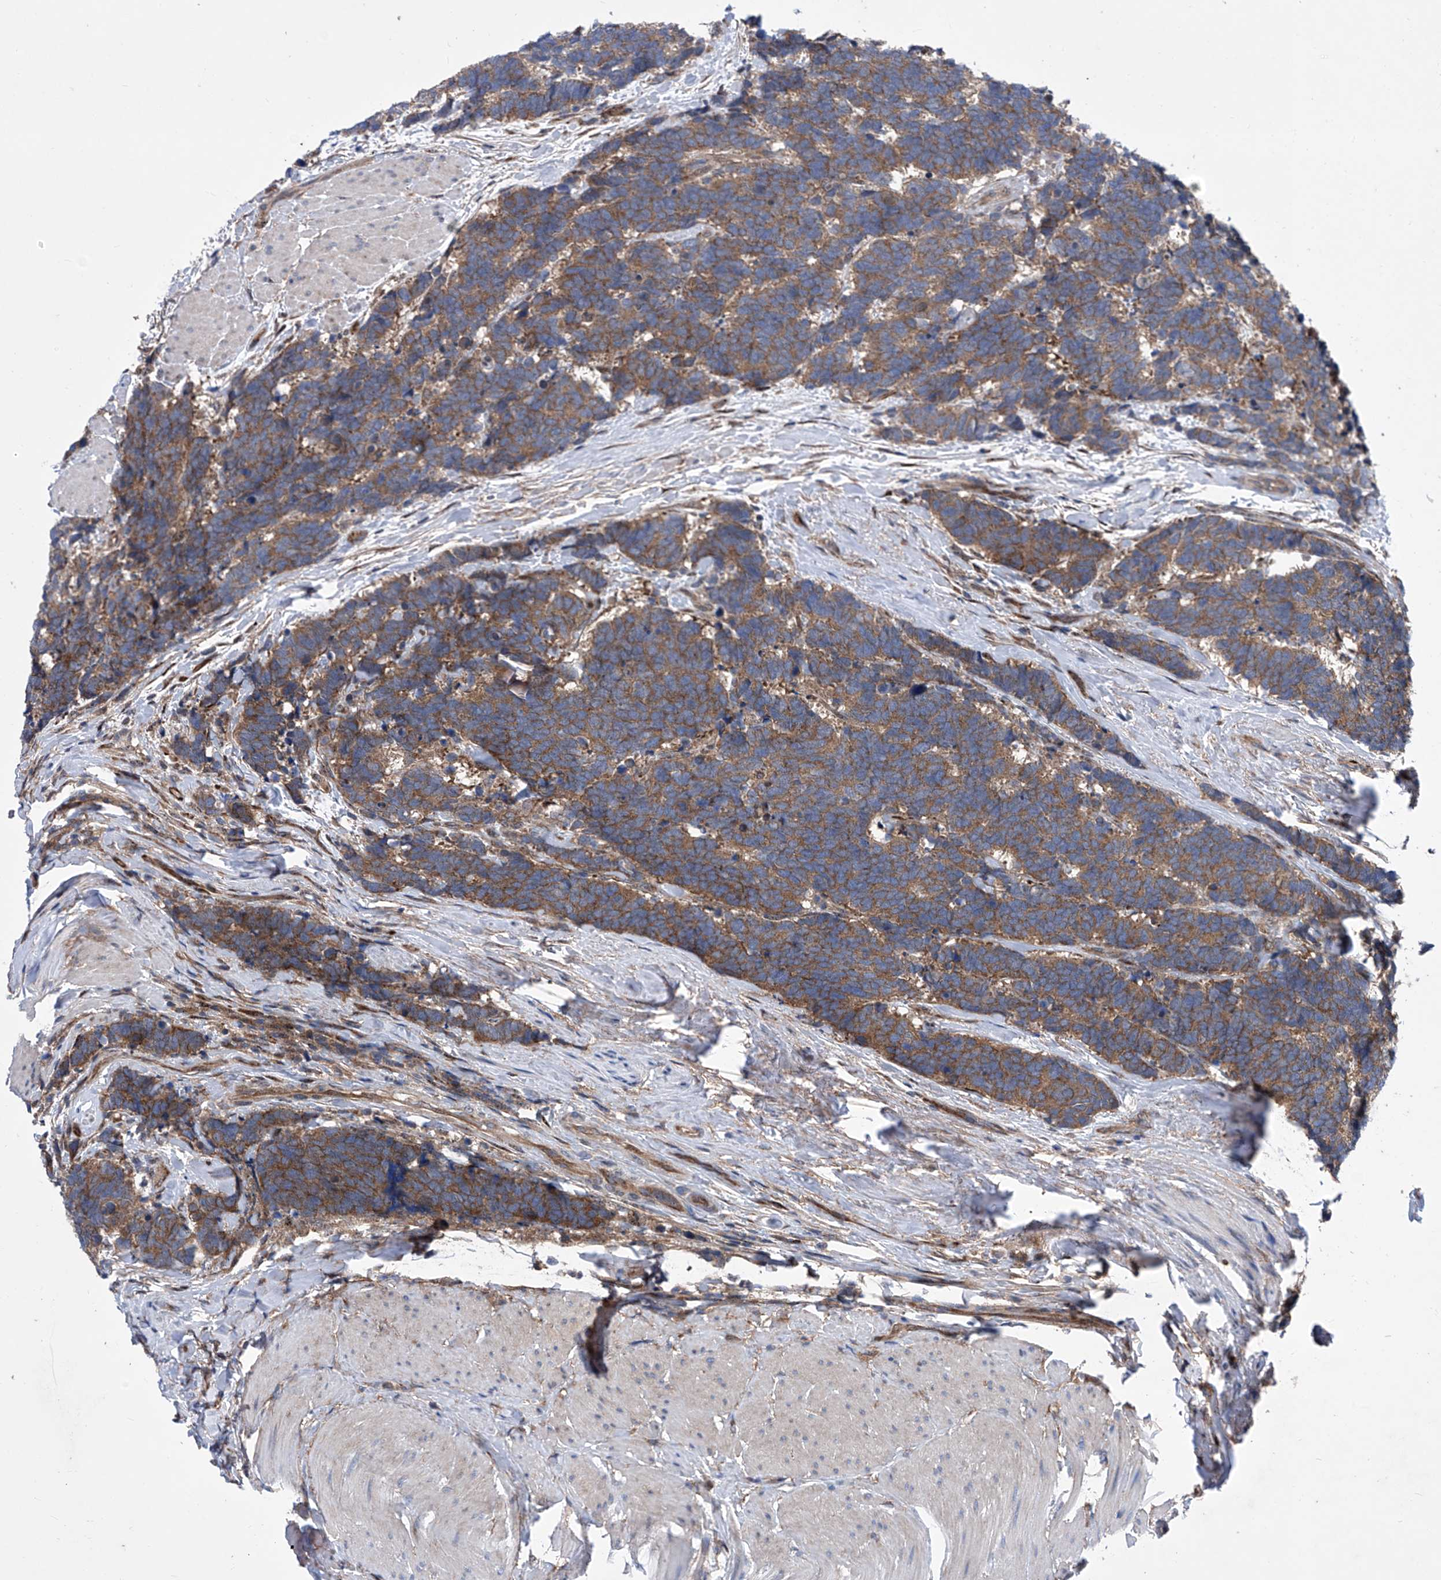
{"staining": {"intensity": "moderate", "quantity": ">75%", "location": "cytoplasmic/membranous"}, "tissue": "carcinoid", "cell_type": "Tumor cells", "image_type": "cancer", "snomed": [{"axis": "morphology", "description": "Carcinoma, NOS"}, {"axis": "morphology", "description": "Carcinoid, malignant, NOS"}, {"axis": "topography", "description": "Urinary bladder"}], "caption": "Immunohistochemical staining of human carcinoid (malignant) displays moderate cytoplasmic/membranous protein staining in approximately >75% of tumor cells.", "gene": "KTI12", "patient": {"sex": "male", "age": 57}}